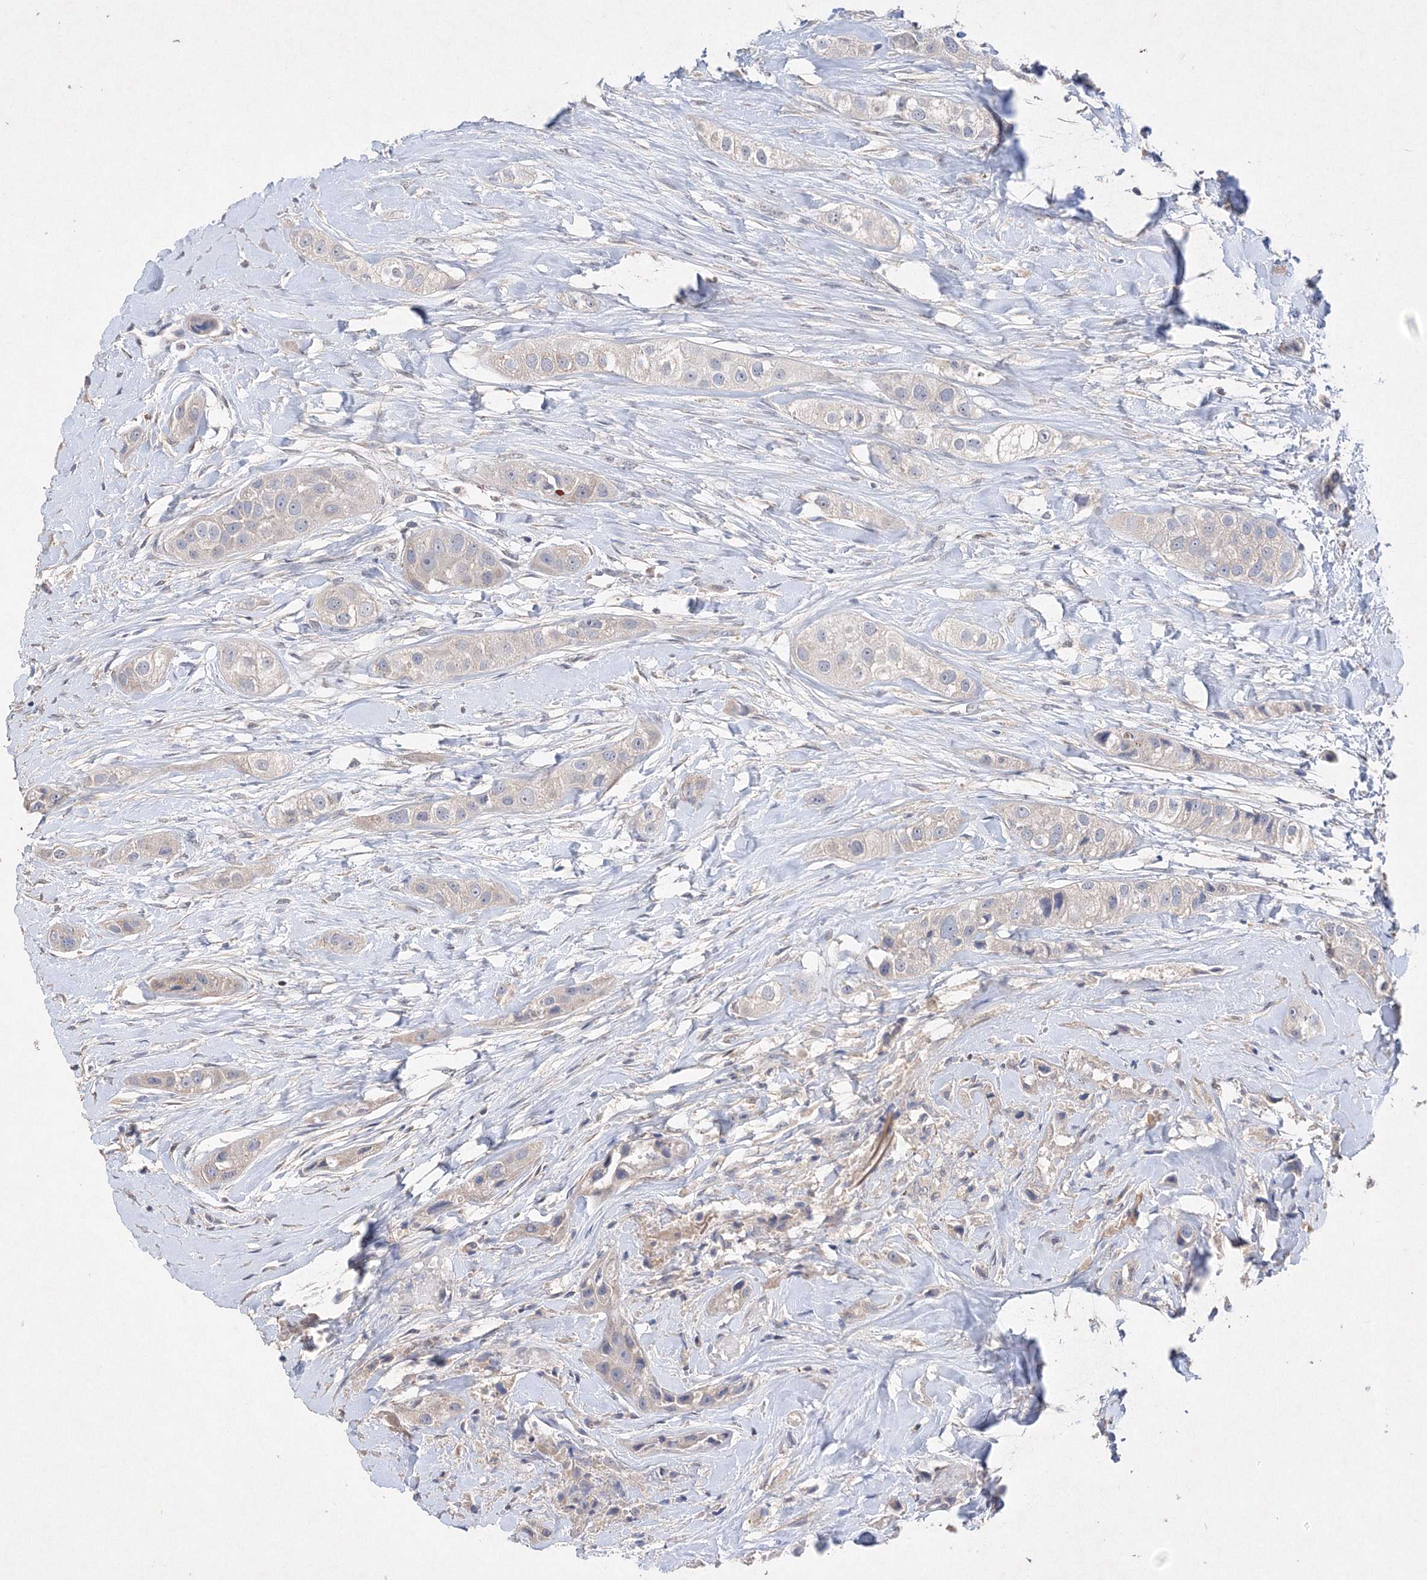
{"staining": {"intensity": "negative", "quantity": "none", "location": "none"}, "tissue": "head and neck cancer", "cell_type": "Tumor cells", "image_type": "cancer", "snomed": [{"axis": "morphology", "description": "Normal tissue, NOS"}, {"axis": "morphology", "description": "Squamous cell carcinoma, NOS"}, {"axis": "topography", "description": "Skeletal muscle"}, {"axis": "topography", "description": "Head-Neck"}], "caption": "DAB (3,3'-diaminobenzidine) immunohistochemical staining of head and neck cancer (squamous cell carcinoma) displays no significant expression in tumor cells. (Brightfield microscopy of DAB (3,3'-diaminobenzidine) immunohistochemistry at high magnification).", "gene": "GLS", "patient": {"sex": "male", "age": 51}}